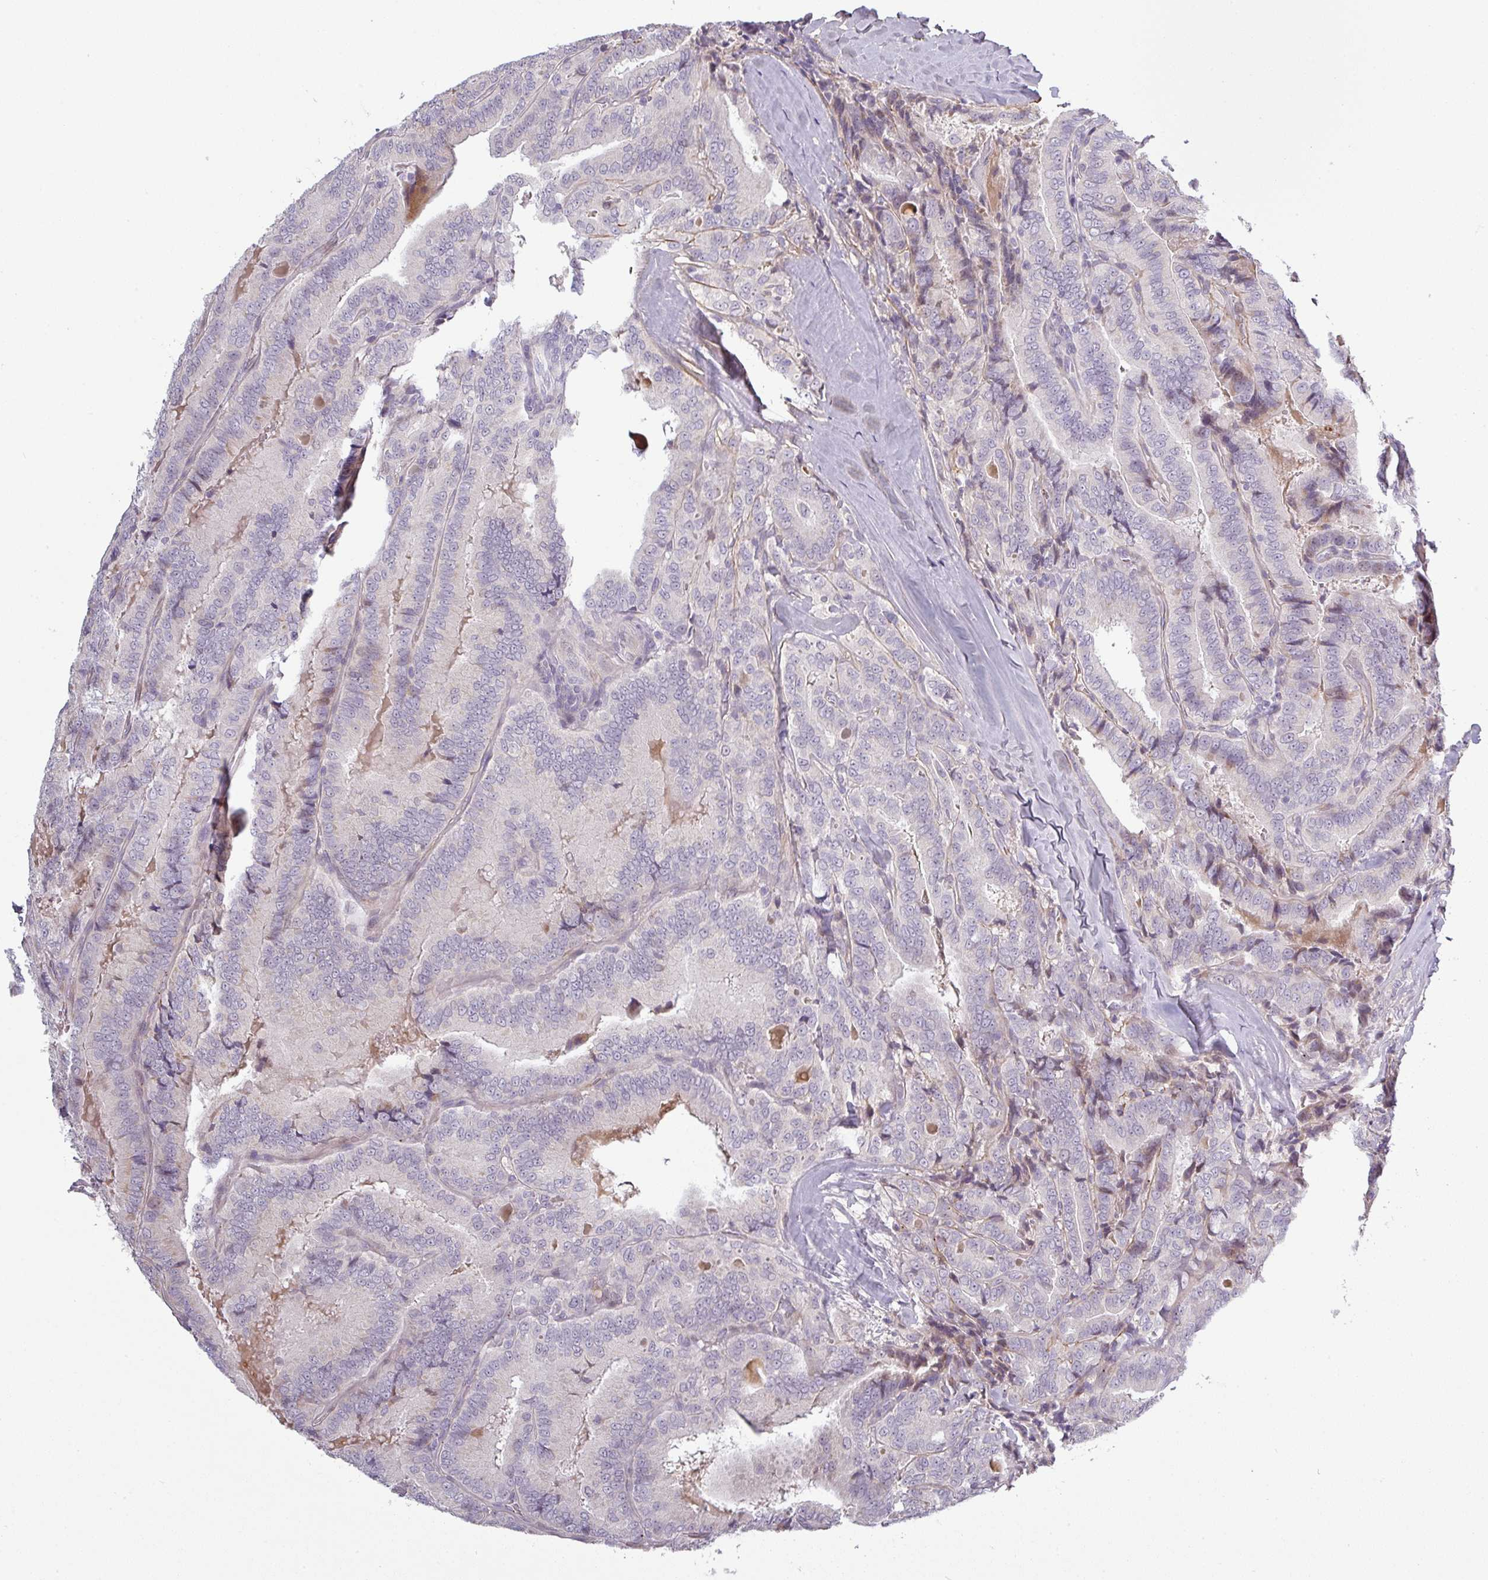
{"staining": {"intensity": "weak", "quantity": "<25%", "location": "cytoplasmic/membranous"}, "tissue": "thyroid cancer", "cell_type": "Tumor cells", "image_type": "cancer", "snomed": [{"axis": "morphology", "description": "Papillary adenocarcinoma, NOS"}, {"axis": "topography", "description": "Thyroid gland"}], "caption": "High magnification brightfield microscopy of thyroid cancer (papillary adenocarcinoma) stained with DAB (brown) and counterstained with hematoxylin (blue): tumor cells show no significant positivity.", "gene": "C2orf16", "patient": {"sex": "male", "age": 61}}